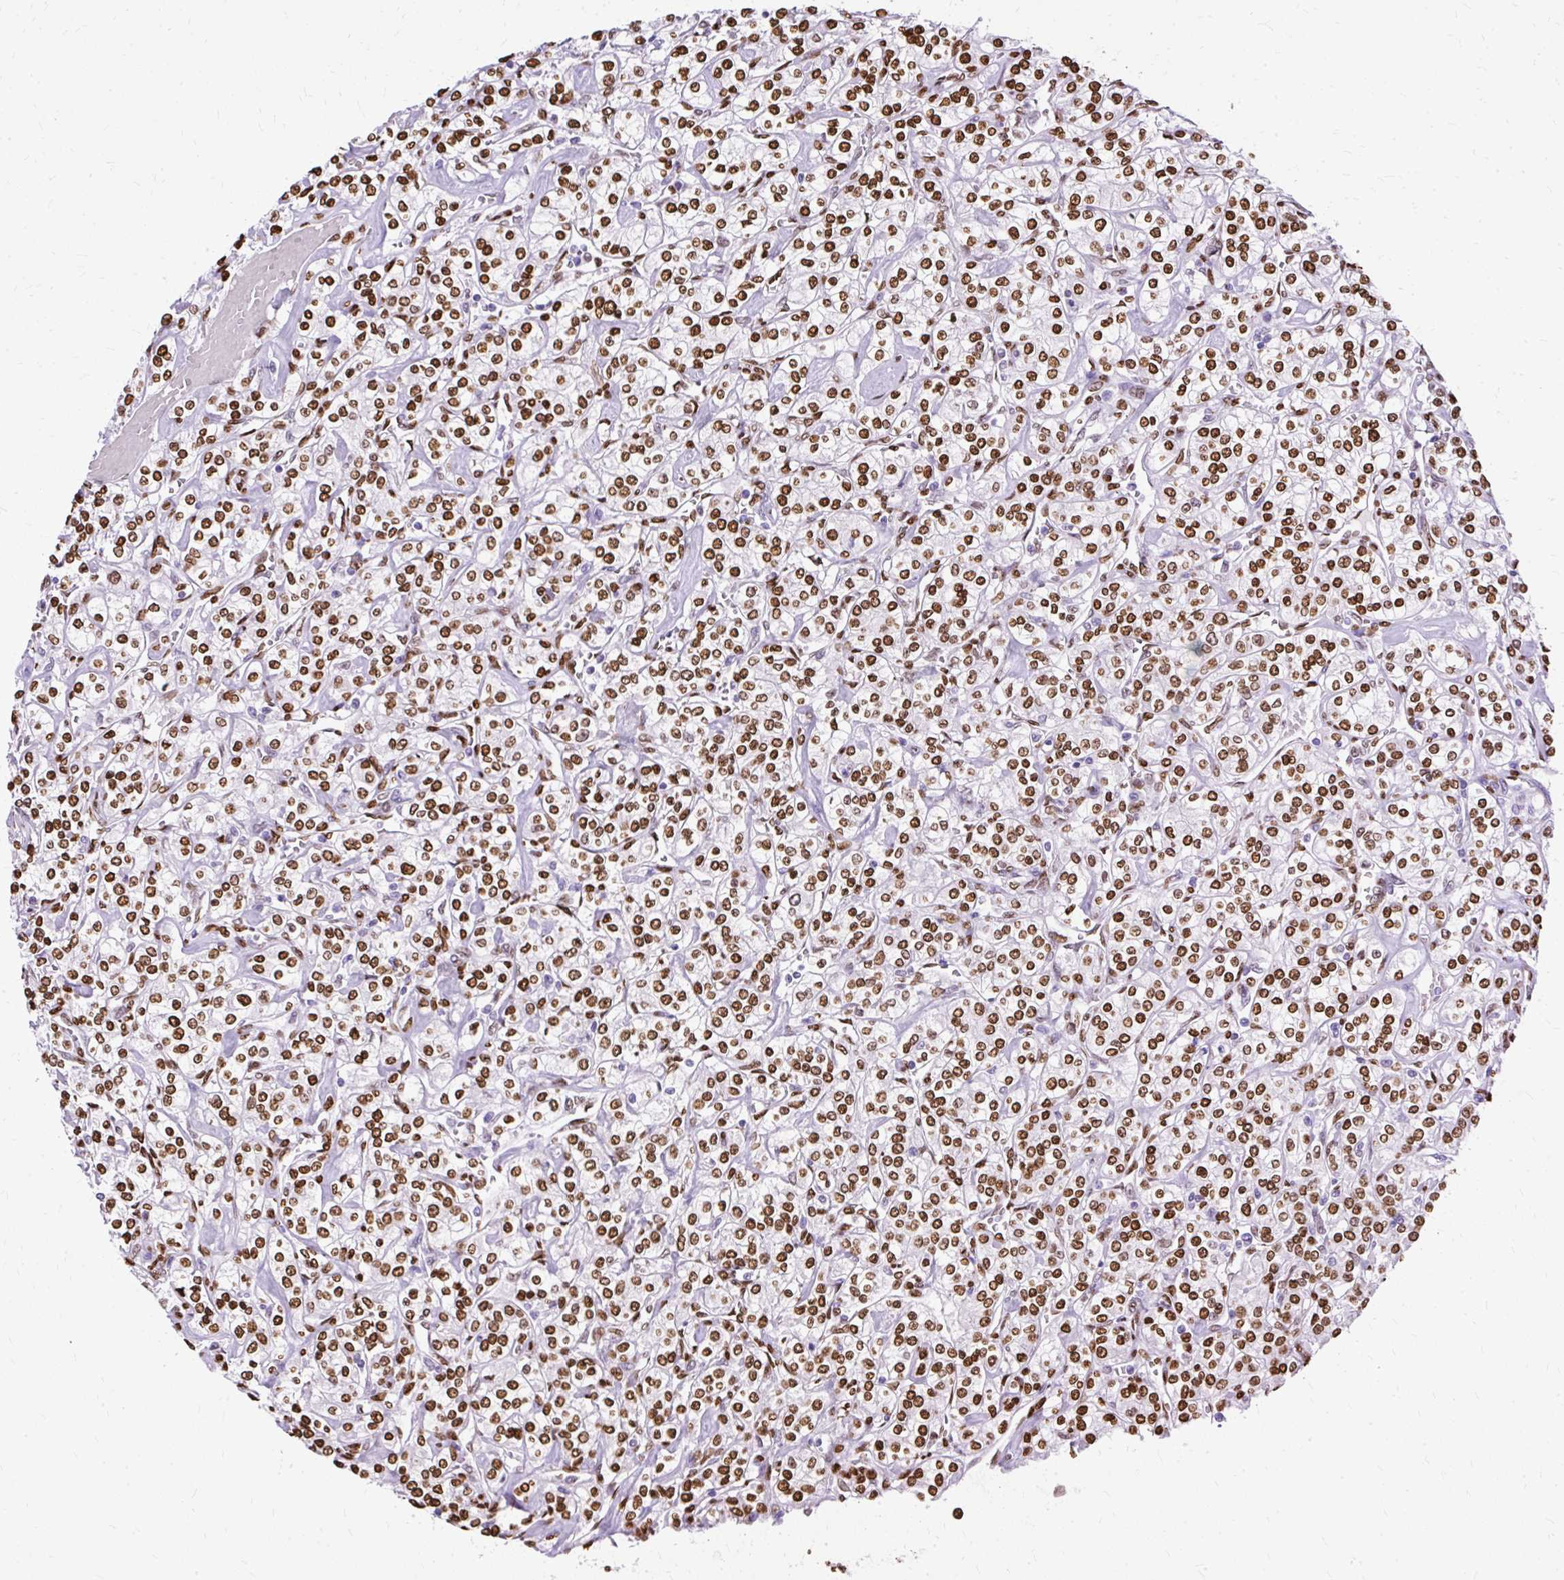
{"staining": {"intensity": "strong", "quantity": ">75%", "location": "nuclear"}, "tissue": "renal cancer", "cell_type": "Tumor cells", "image_type": "cancer", "snomed": [{"axis": "morphology", "description": "Adenocarcinoma, NOS"}, {"axis": "topography", "description": "Kidney"}], "caption": "Renal cancer (adenocarcinoma) tissue shows strong nuclear staining in approximately >75% of tumor cells Ihc stains the protein in brown and the nuclei are stained blue.", "gene": "TMEM184C", "patient": {"sex": "male", "age": 77}}